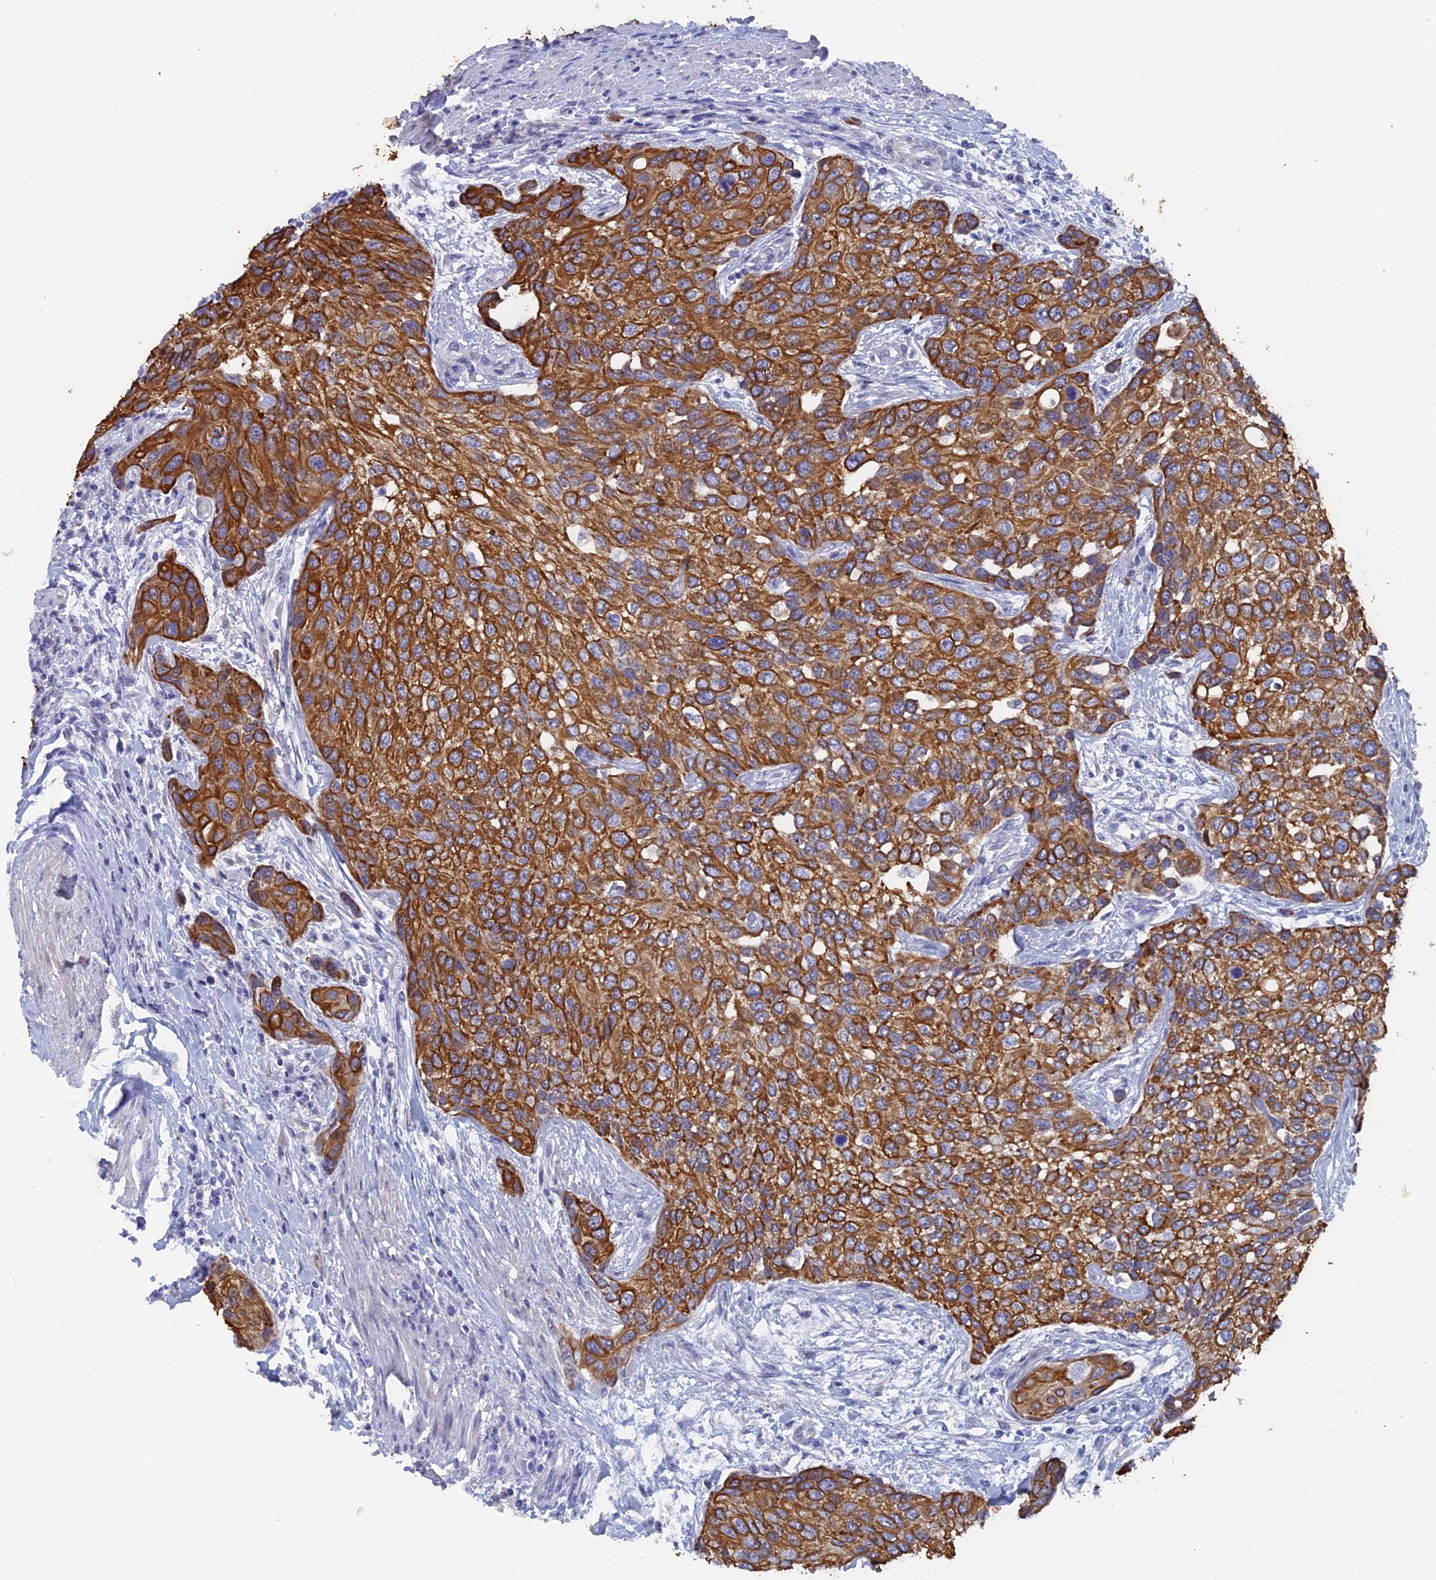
{"staining": {"intensity": "strong", "quantity": ">75%", "location": "cytoplasmic/membranous"}, "tissue": "urothelial cancer", "cell_type": "Tumor cells", "image_type": "cancer", "snomed": [{"axis": "morphology", "description": "Normal tissue, NOS"}, {"axis": "morphology", "description": "Urothelial carcinoma, High grade"}, {"axis": "topography", "description": "Vascular tissue"}, {"axis": "topography", "description": "Urinary bladder"}], "caption": "Strong cytoplasmic/membranous protein expression is seen in about >75% of tumor cells in urothelial carcinoma (high-grade).", "gene": "SRFBP1", "patient": {"sex": "female", "age": 56}}